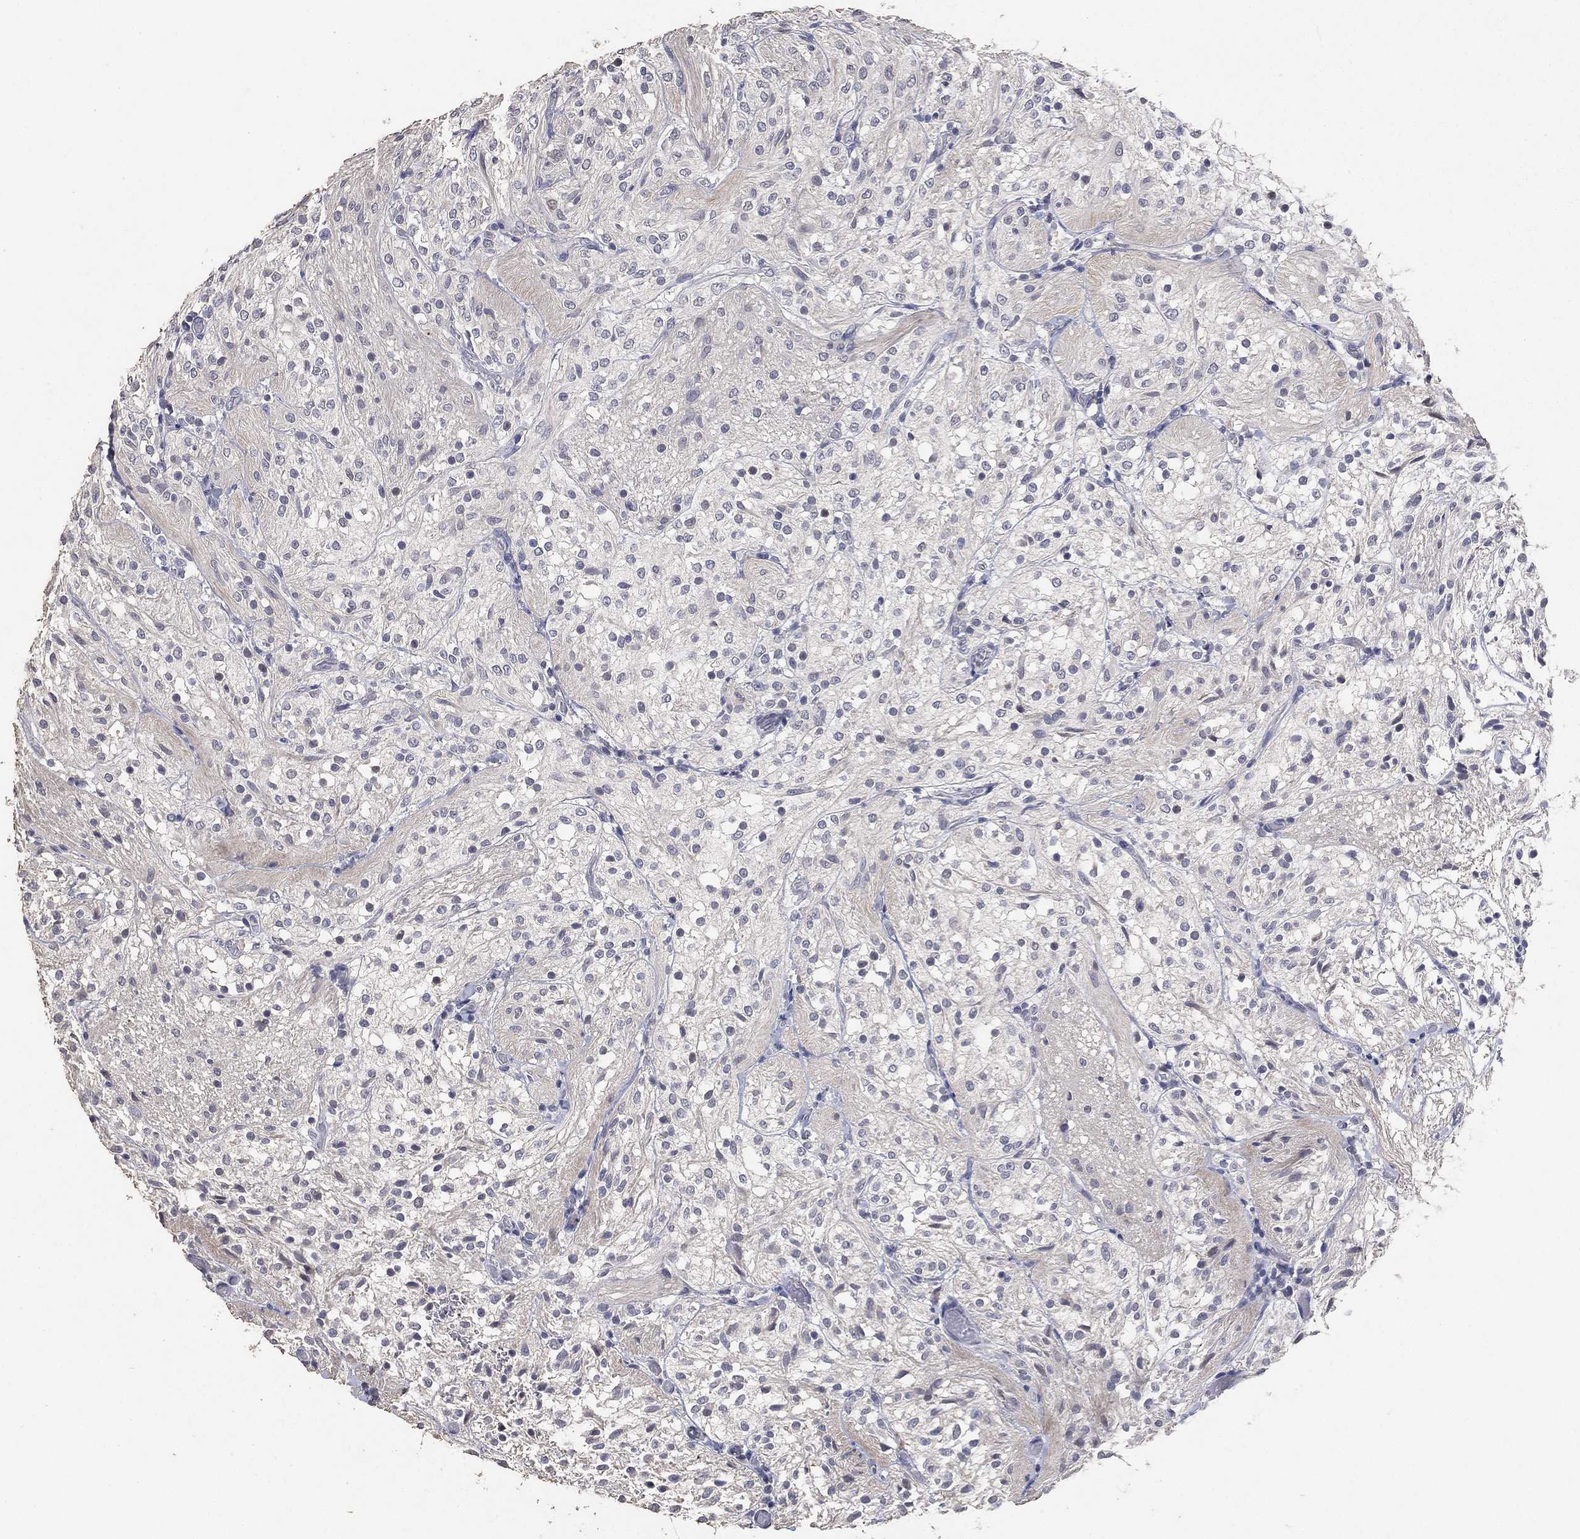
{"staining": {"intensity": "negative", "quantity": "none", "location": "none"}, "tissue": "glioma", "cell_type": "Tumor cells", "image_type": "cancer", "snomed": [{"axis": "morphology", "description": "Glioma, malignant, Low grade"}, {"axis": "topography", "description": "Brain"}], "caption": "Immunohistochemistry photomicrograph of neoplastic tissue: glioma stained with DAB demonstrates no significant protein positivity in tumor cells. (Brightfield microscopy of DAB (3,3'-diaminobenzidine) immunohistochemistry (IHC) at high magnification).", "gene": "DSG1", "patient": {"sex": "male", "age": 3}}